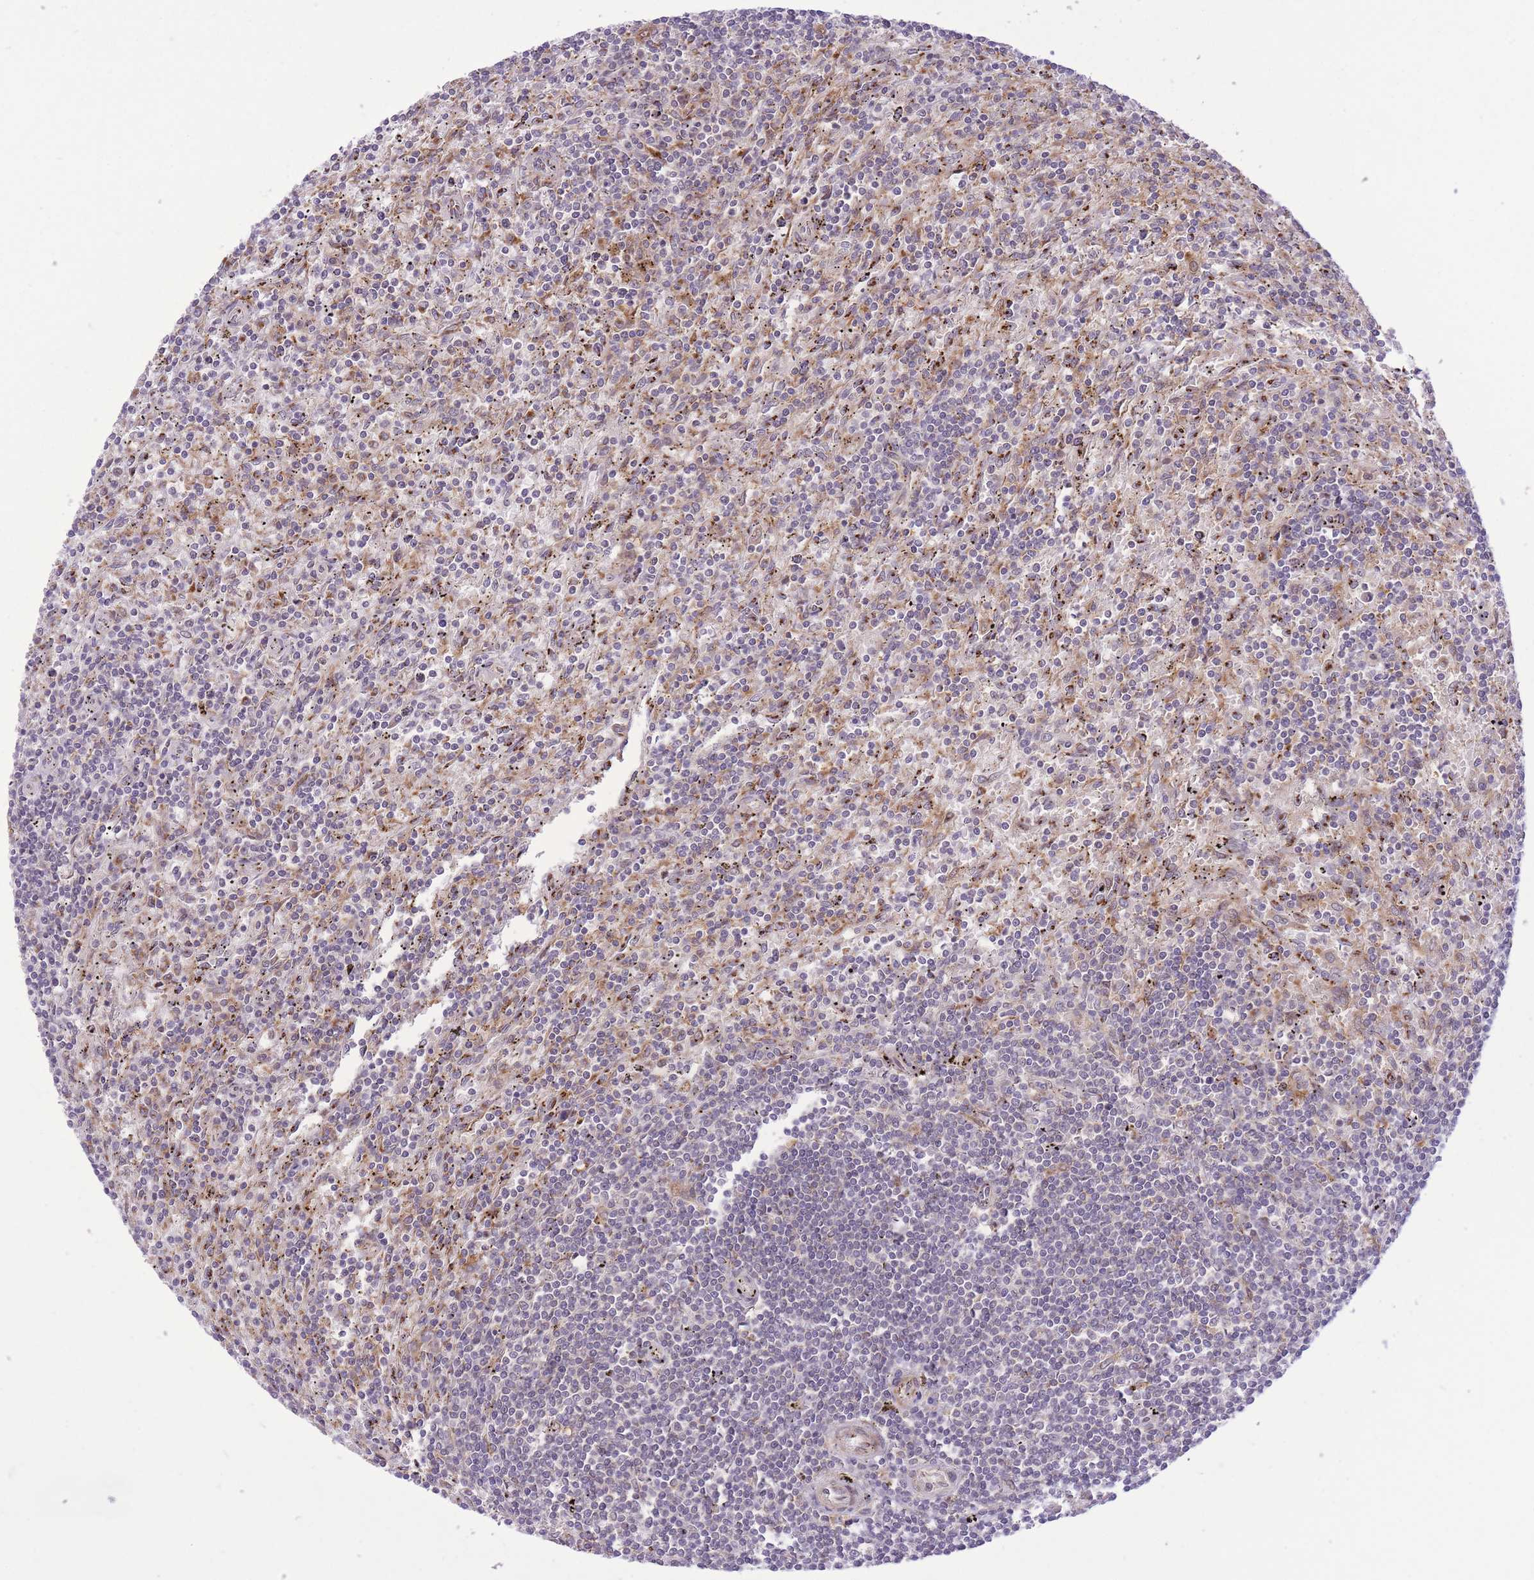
{"staining": {"intensity": "negative", "quantity": "none", "location": "none"}, "tissue": "lymphoma", "cell_type": "Tumor cells", "image_type": "cancer", "snomed": [{"axis": "morphology", "description": "Malignant lymphoma, non-Hodgkin's type, Low grade"}, {"axis": "topography", "description": "Spleen"}], "caption": "High power microscopy photomicrograph of an immunohistochemistry (IHC) micrograph of low-grade malignant lymphoma, non-Hodgkin's type, revealing no significant staining in tumor cells.", "gene": "ZBED5", "patient": {"sex": "male", "age": 76}}